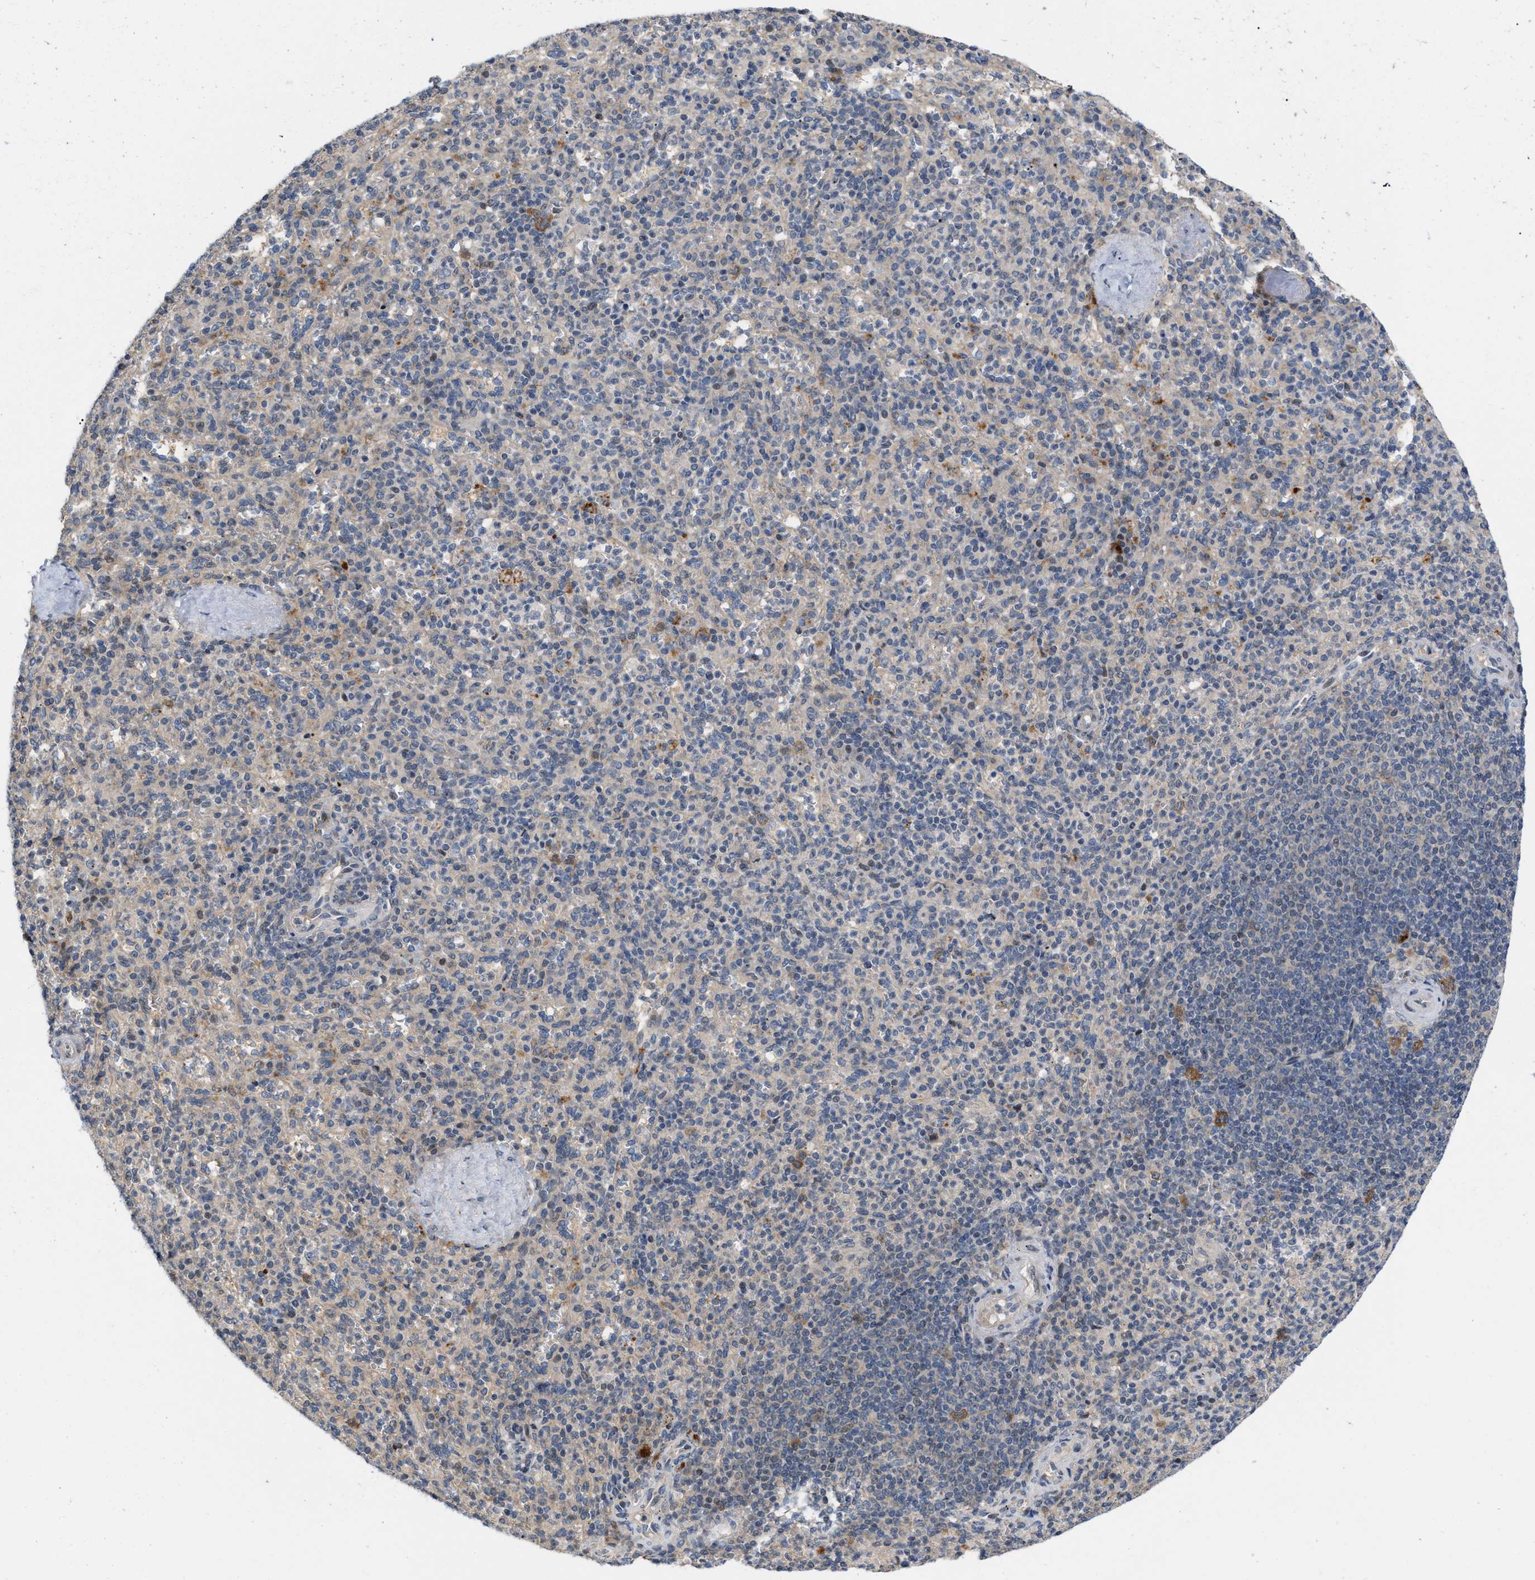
{"staining": {"intensity": "moderate", "quantity": "<25%", "location": "cytoplasmic/membranous"}, "tissue": "spleen", "cell_type": "Cells in red pulp", "image_type": "normal", "snomed": [{"axis": "morphology", "description": "Normal tissue, NOS"}, {"axis": "topography", "description": "Spleen"}], "caption": "Immunohistochemical staining of unremarkable human spleen displays low levels of moderate cytoplasmic/membranous expression in approximately <25% of cells in red pulp.", "gene": "CSNK1A1", "patient": {"sex": "male", "age": 36}}